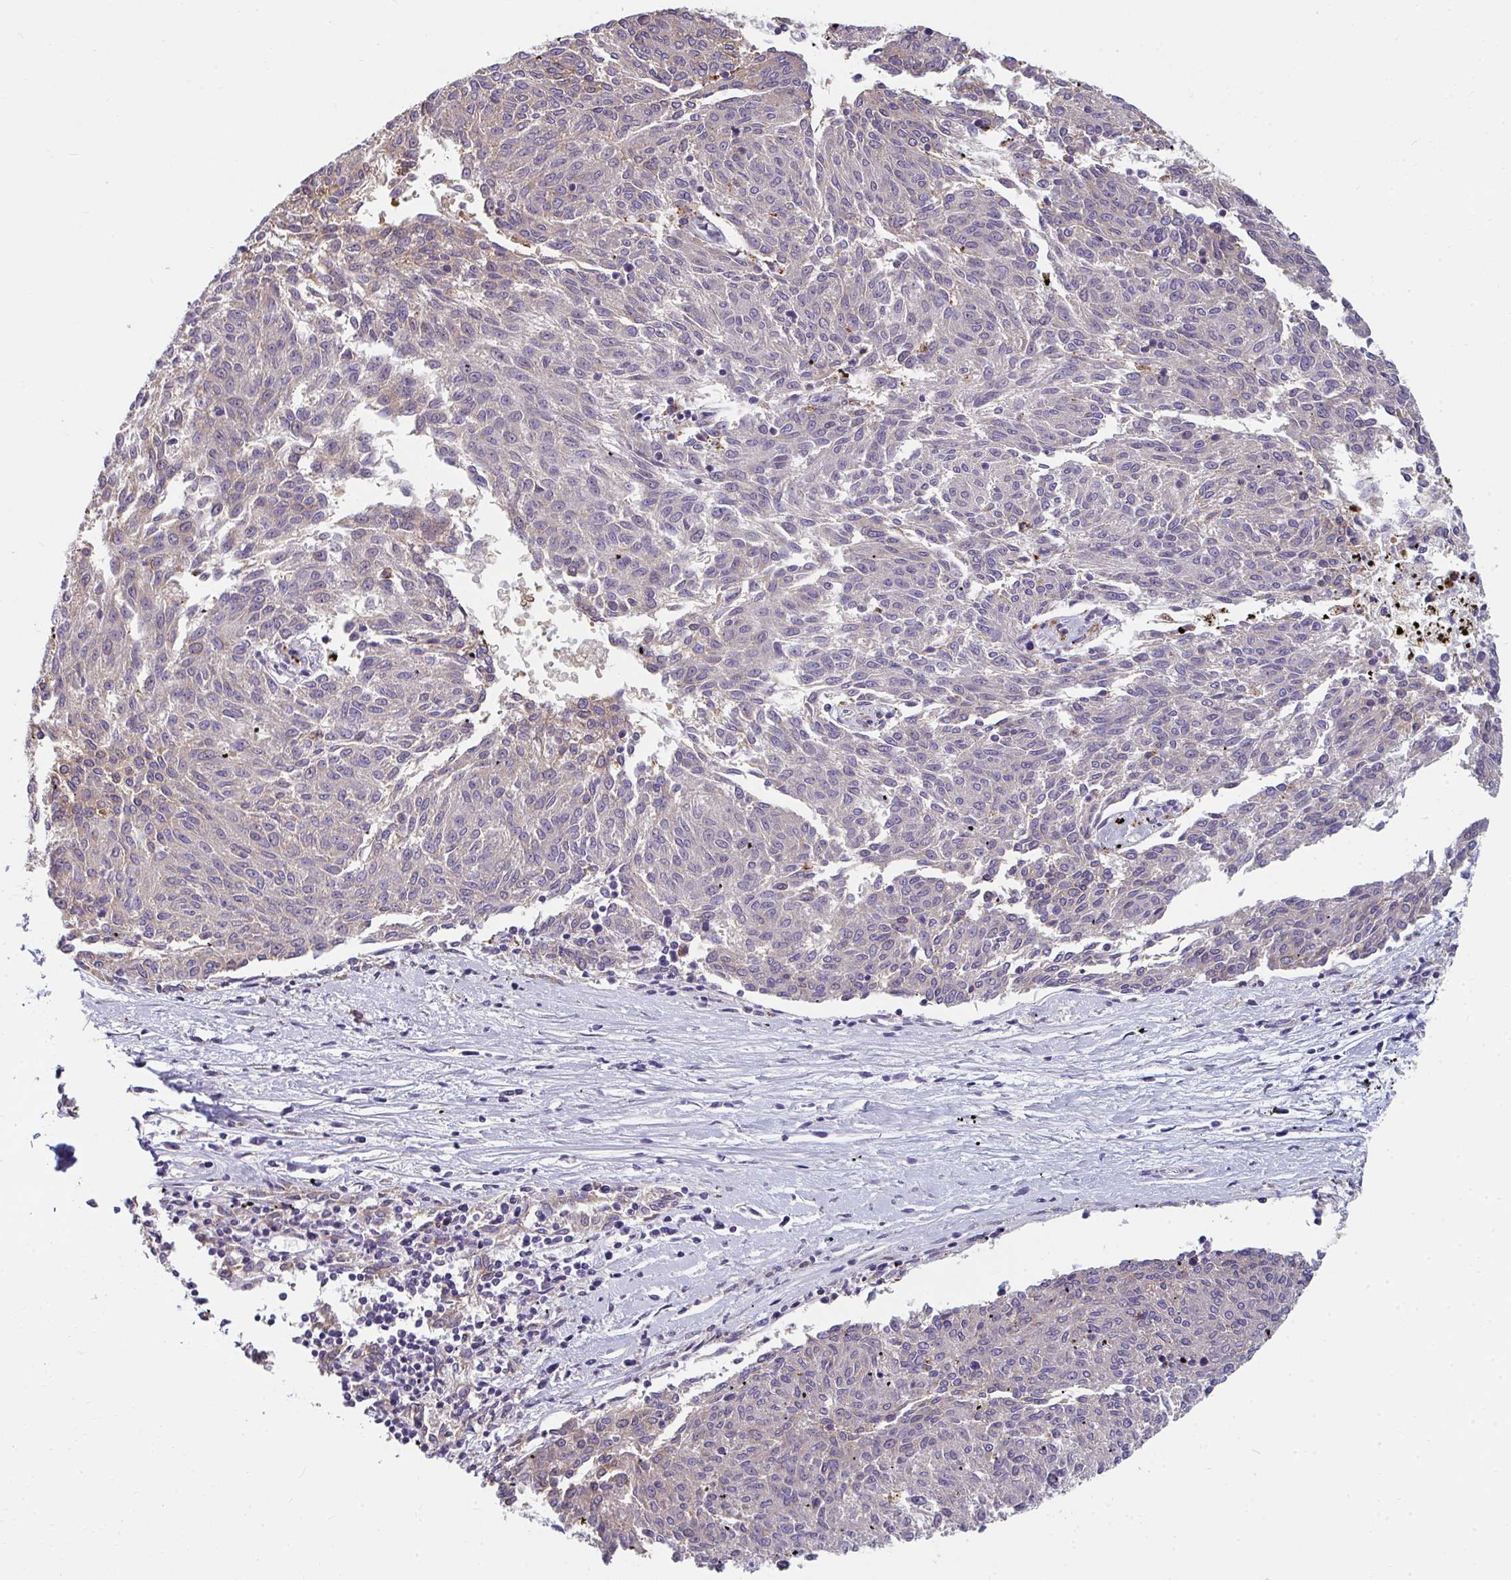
{"staining": {"intensity": "moderate", "quantity": "<25%", "location": "cytoplasmic/membranous"}, "tissue": "melanoma", "cell_type": "Tumor cells", "image_type": "cancer", "snomed": [{"axis": "morphology", "description": "Malignant melanoma, NOS"}, {"axis": "topography", "description": "Skin"}], "caption": "Malignant melanoma stained with DAB (3,3'-diaminobenzidine) IHC reveals low levels of moderate cytoplasmic/membranous positivity in approximately <25% of tumor cells.", "gene": "EIF1AD", "patient": {"sex": "female", "age": 72}}